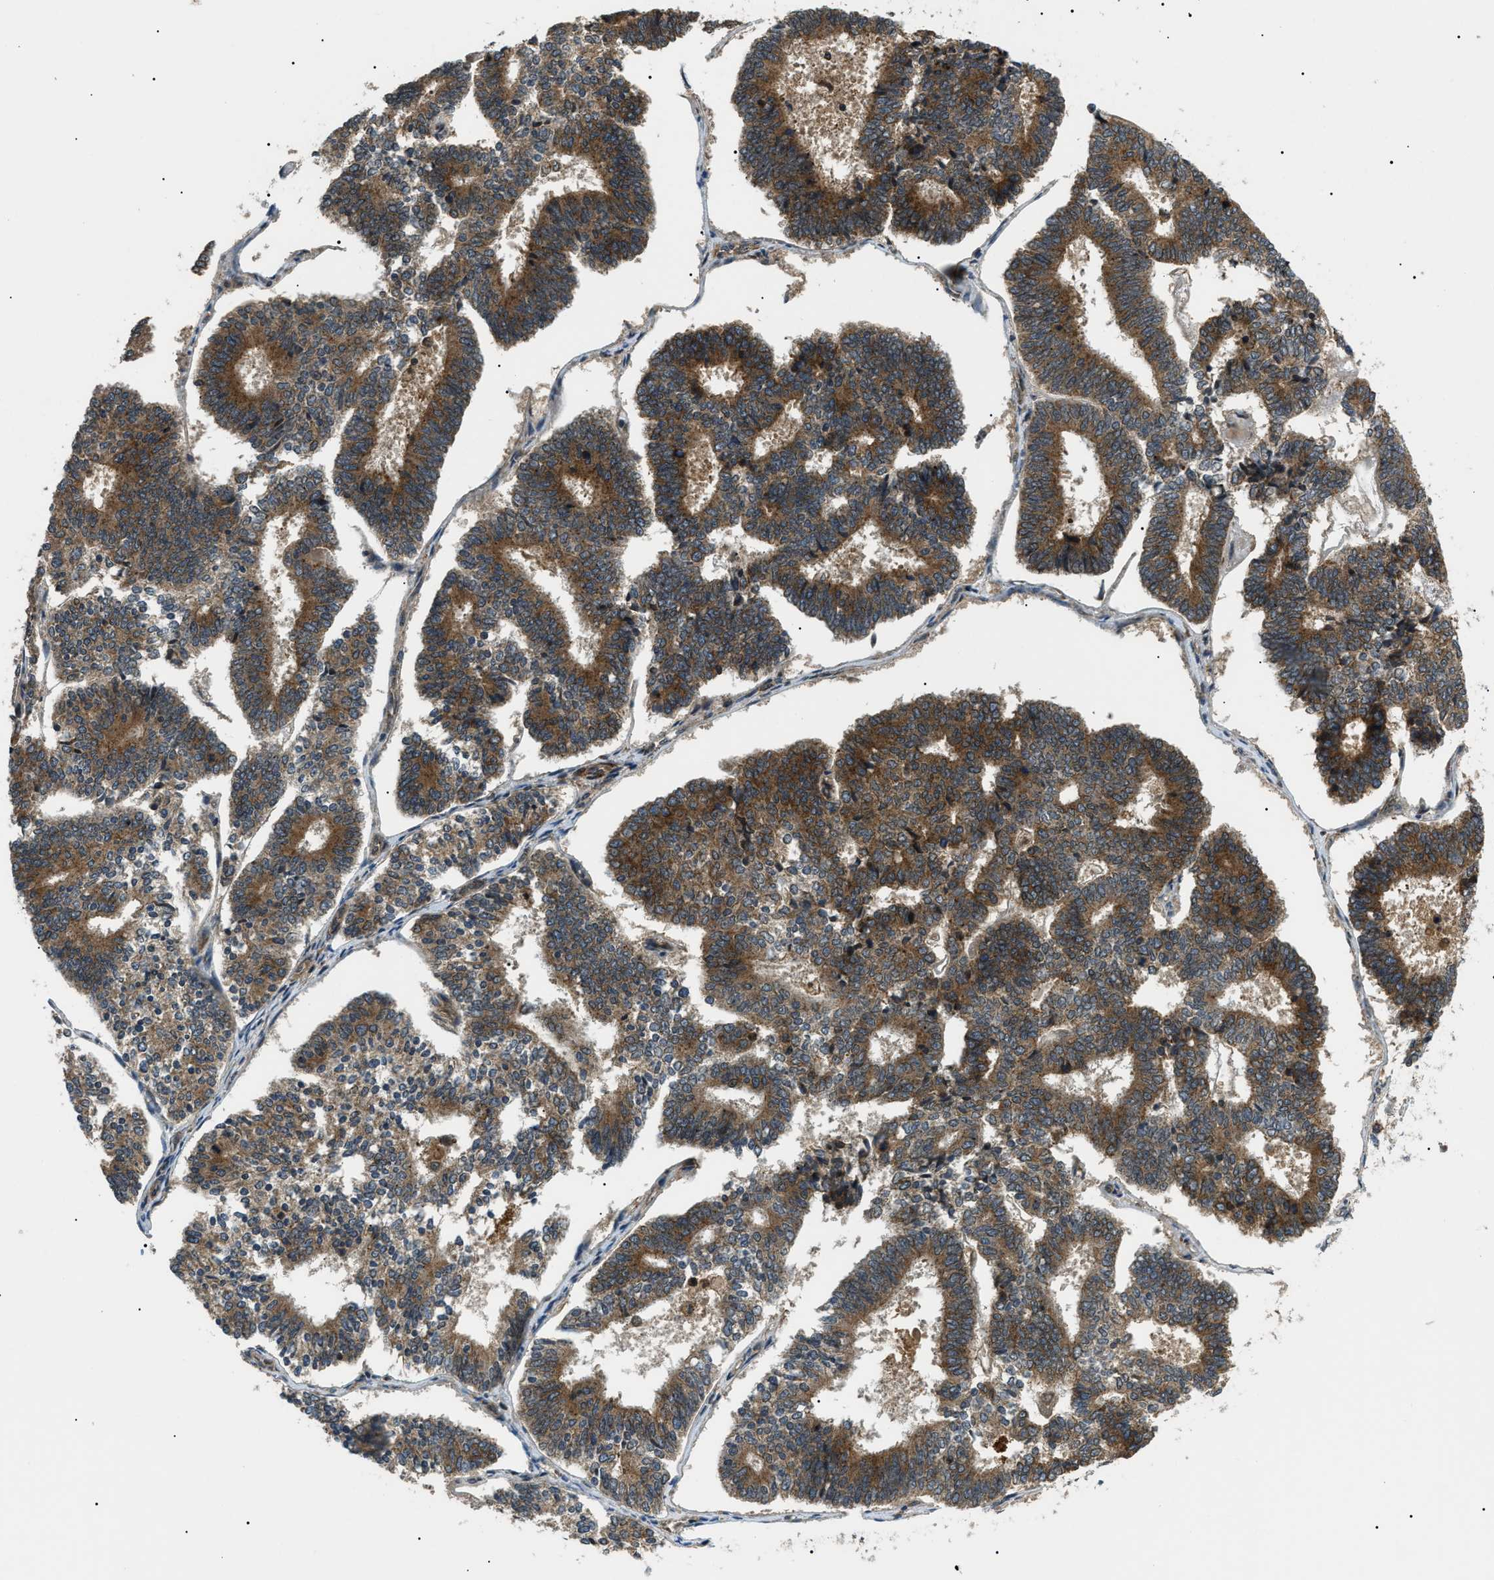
{"staining": {"intensity": "strong", "quantity": ">75%", "location": "cytoplasmic/membranous"}, "tissue": "endometrial cancer", "cell_type": "Tumor cells", "image_type": "cancer", "snomed": [{"axis": "morphology", "description": "Adenocarcinoma, NOS"}, {"axis": "topography", "description": "Endometrium"}], "caption": "Protein staining displays strong cytoplasmic/membranous staining in approximately >75% of tumor cells in endometrial adenocarcinoma.", "gene": "ATP6AP1", "patient": {"sex": "female", "age": 70}}